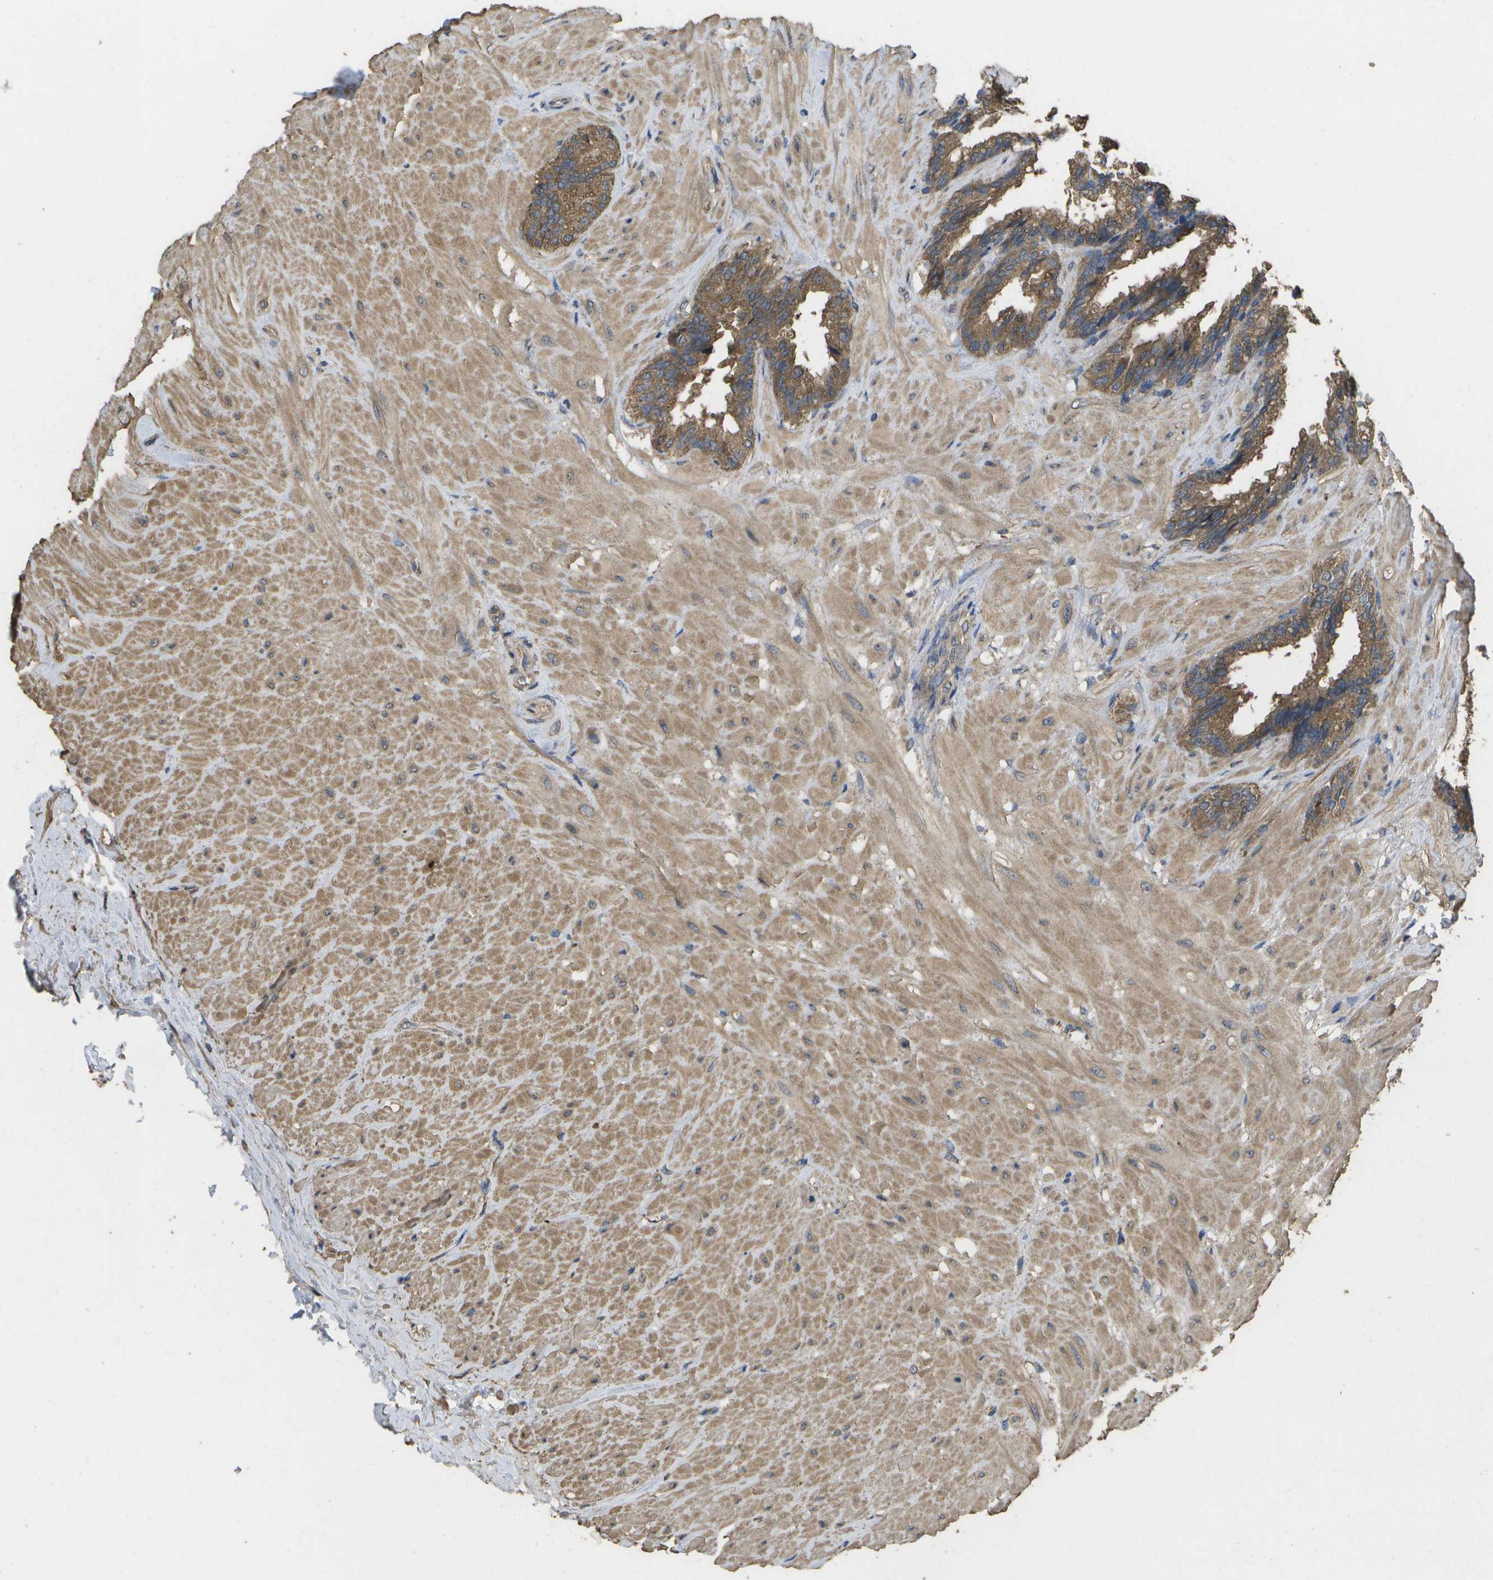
{"staining": {"intensity": "moderate", "quantity": ">75%", "location": "cytoplasmic/membranous"}, "tissue": "seminal vesicle", "cell_type": "Glandular cells", "image_type": "normal", "snomed": [{"axis": "morphology", "description": "Normal tissue, NOS"}, {"axis": "topography", "description": "Seminal veicle"}], "caption": "IHC of benign human seminal vesicle exhibits medium levels of moderate cytoplasmic/membranous expression in approximately >75% of glandular cells.", "gene": "SACS", "patient": {"sex": "male", "age": 46}}